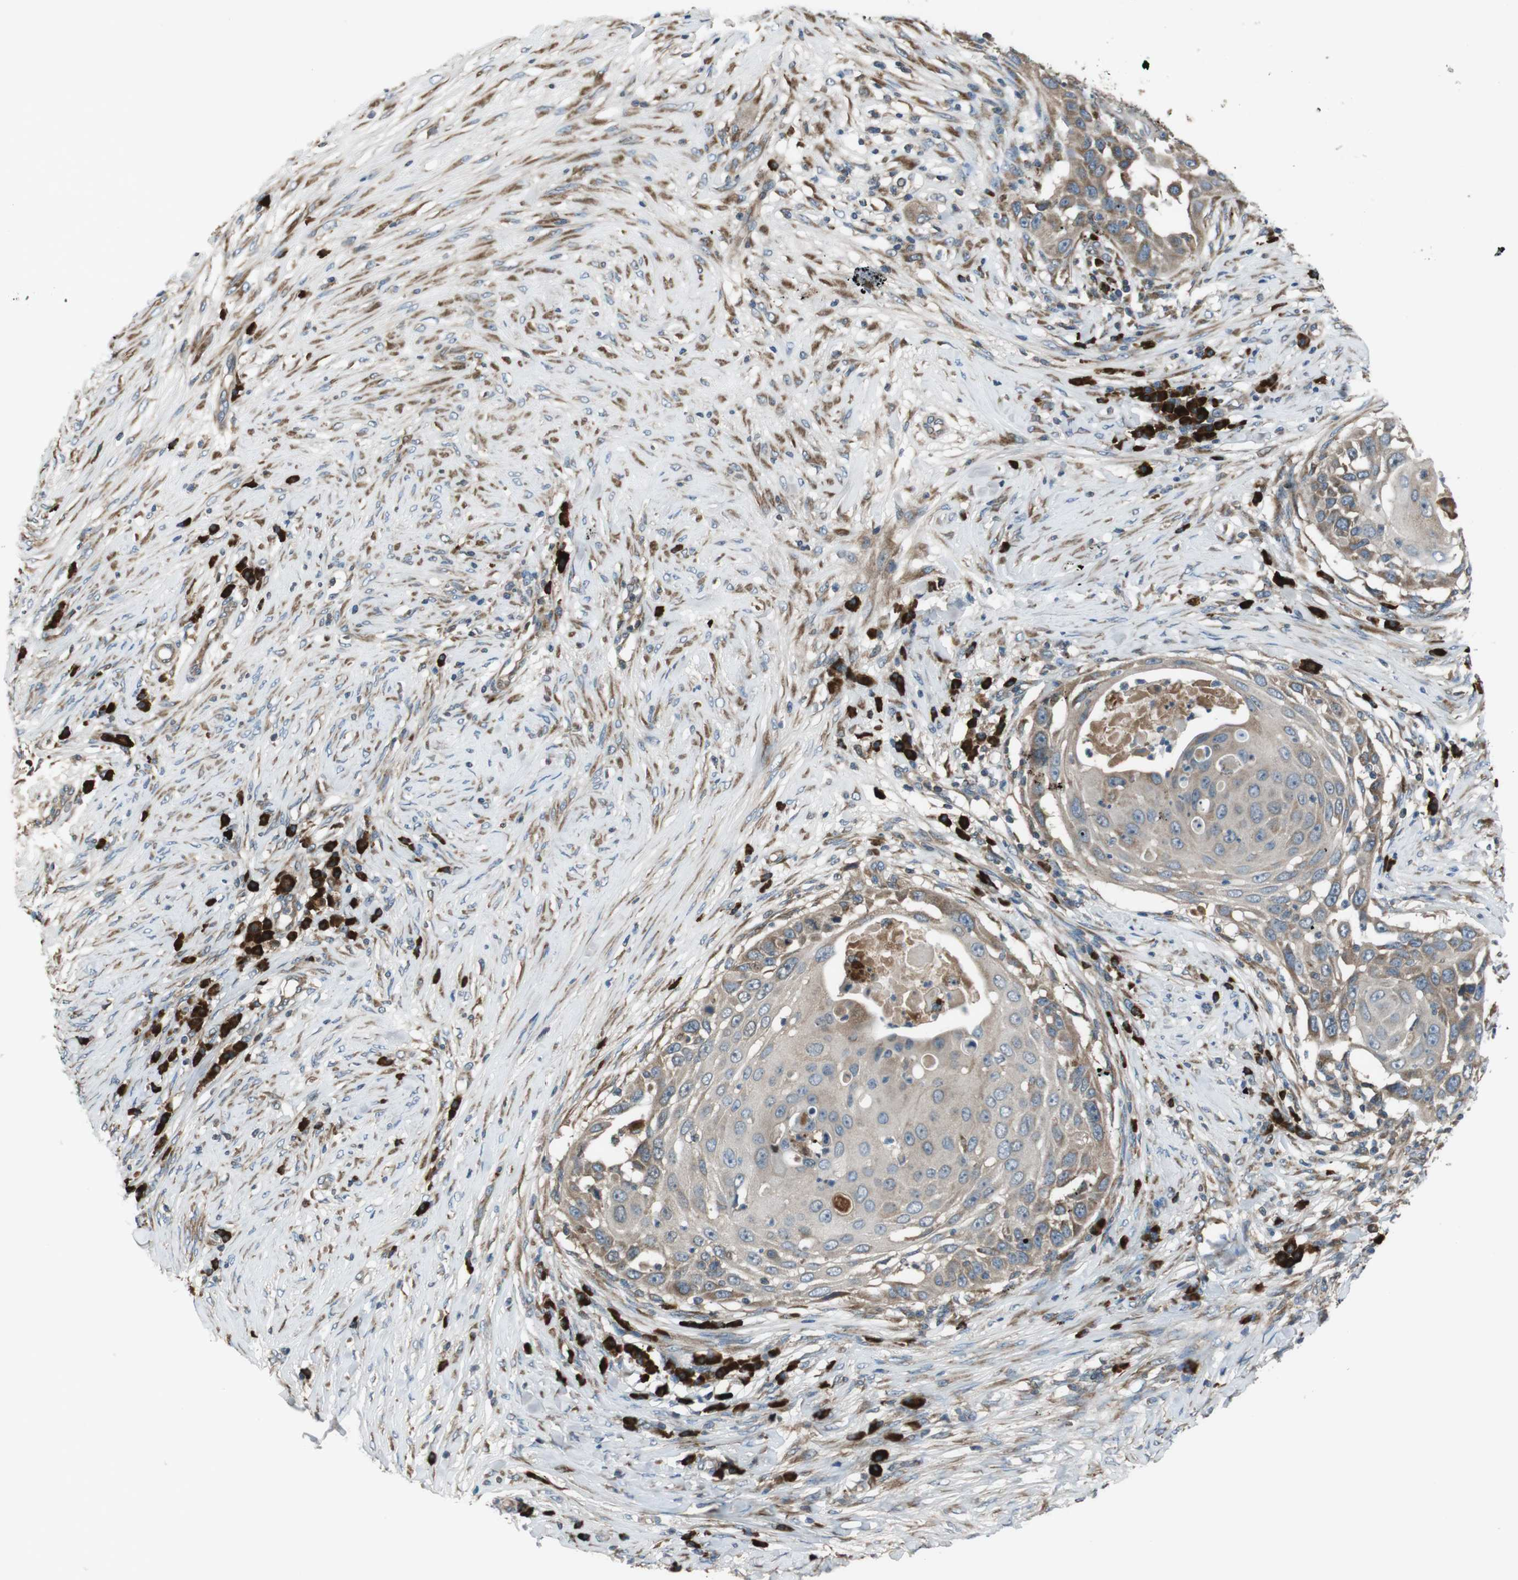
{"staining": {"intensity": "moderate", "quantity": ">75%", "location": "cytoplasmic/membranous"}, "tissue": "skin cancer", "cell_type": "Tumor cells", "image_type": "cancer", "snomed": [{"axis": "morphology", "description": "Squamous cell carcinoma, NOS"}, {"axis": "topography", "description": "Skin"}], "caption": "Protein expression by immunohistochemistry (IHC) exhibits moderate cytoplasmic/membranous expression in approximately >75% of tumor cells in skin cancer (squamous cell carcinoma).", "gene": "SSR3", "patient": {"sex": "female", "age": 44}}